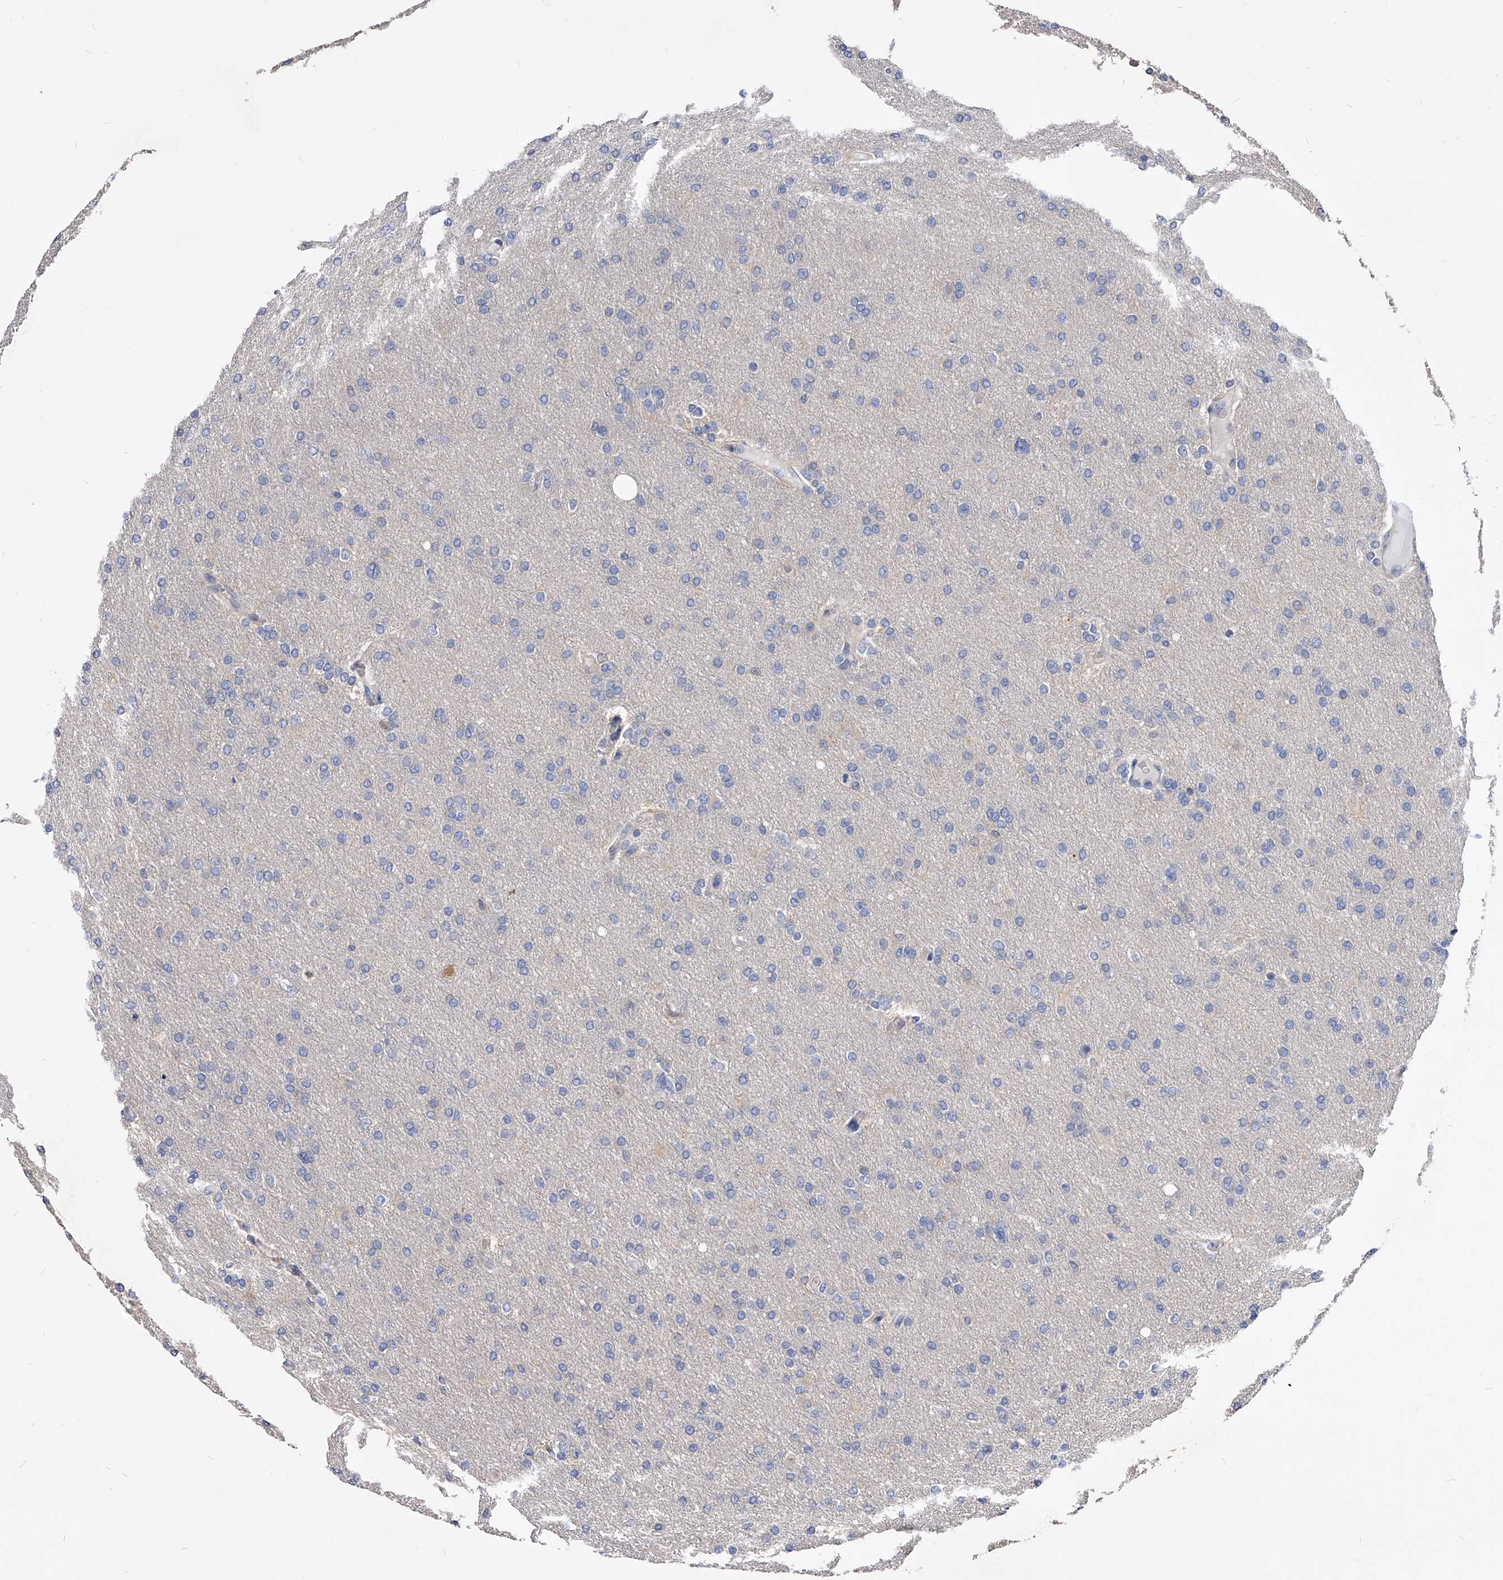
{"staining": {"intensity": "negative", "quantity": "none", "location": "none"}, "tissue": "glioma", "cell_type": "Tumor cells", "image_type": "cancer", "snomed": [{"axis": "morphology", "description": "Glioma, malignant, High grade"}, {"axis": "topography", "description": "Cerebral cortex"}], "caption": "IHC micrograph of neoplastic tissue: human glioma stained with DAB (3,3'-diaminobenzidine) exhibits no significant protein expression in tumor cells. (DAB (3,3'-diaminobenzidine) IHC visualized using brightfield microscopy, high magnification).", "gene": "APEH", "patient": {"sex": "female", "age": 36}}